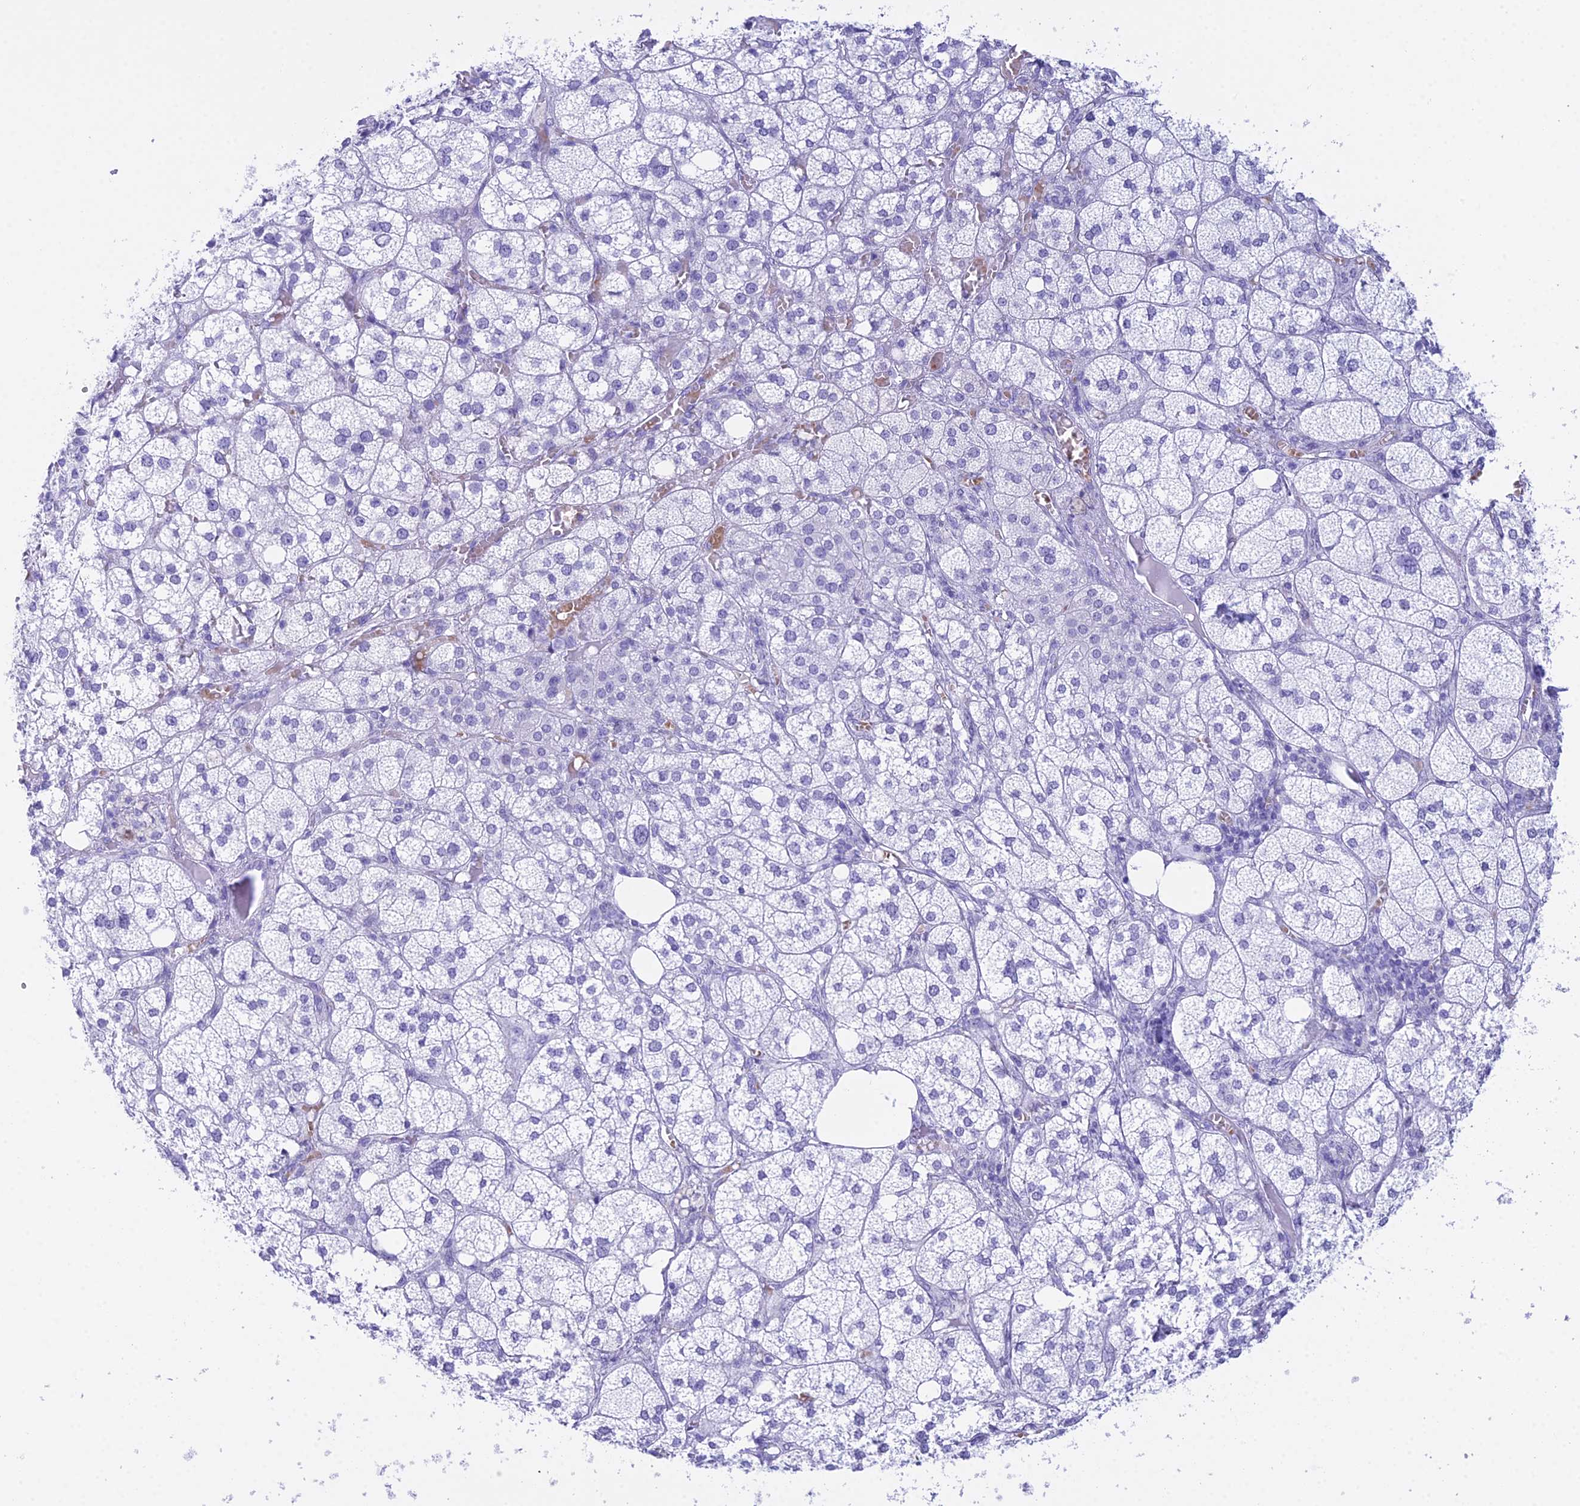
{"staining": {"intensity": "negative", "quantity": "none", "location": "none"}, "tissue": "adrenal gland", "cell_type": "Glandular cells", "image_type": "normal", "snomed": [{"axis": "morphology", "description": "Normal tissue, NOS"}, {"axis": "topography", "description": "Adrenal gland"}], "caption": "This is an IHC image of benign human adrenal gland. There is no expression in glandular cells.", "gene": "RNPS1", "patient": {"sex": "female", "age": 61}}